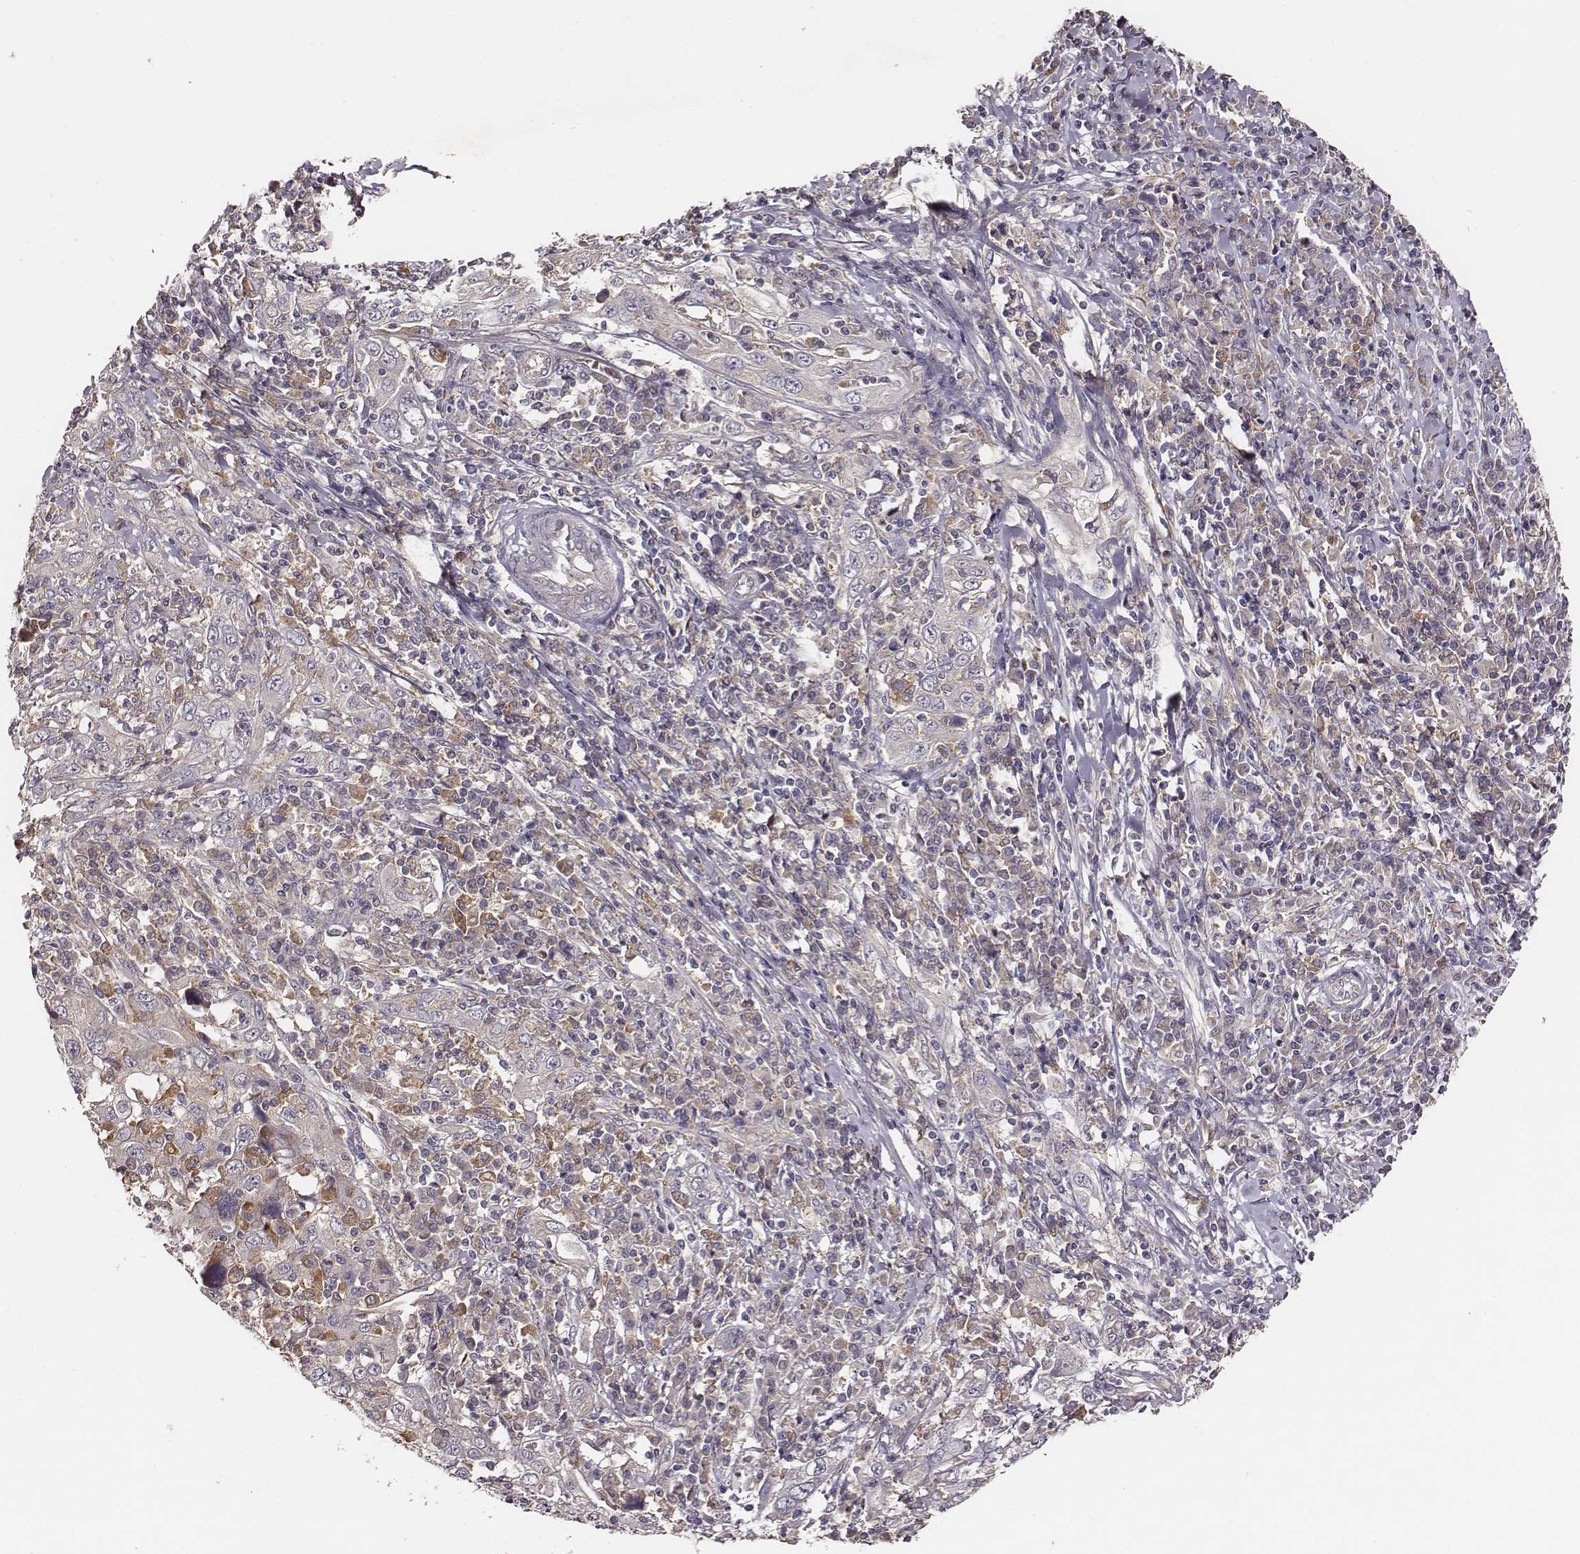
{"staining": {"intensity": "moderate", "quantity": "<25%", "location": "cytoplasmic/membranous"}, "tissue": "cervical cancer", "cell_type": "Tumor cells", "image_type": "cancer", "snomed": [{"axis": "morphology", "description": "Squamous cell carcinoma, NOS"}, {"axis": "topography", "description": "Cervix"}], "caption": "Immunohistochemistry (IHC) photomicrograph of neoplastic tissue: human cervical squamous cell carcinoma stained using immunohistochemistry (IHC) reveals low levels of moderate protein expression localized specifically in the cytoplasmic/membranous of tumor cells, appearing as a cytoplasmic/membranous brown color.", "gene": "VPS26A", "patient": {"sex": "female", "age": 46}}